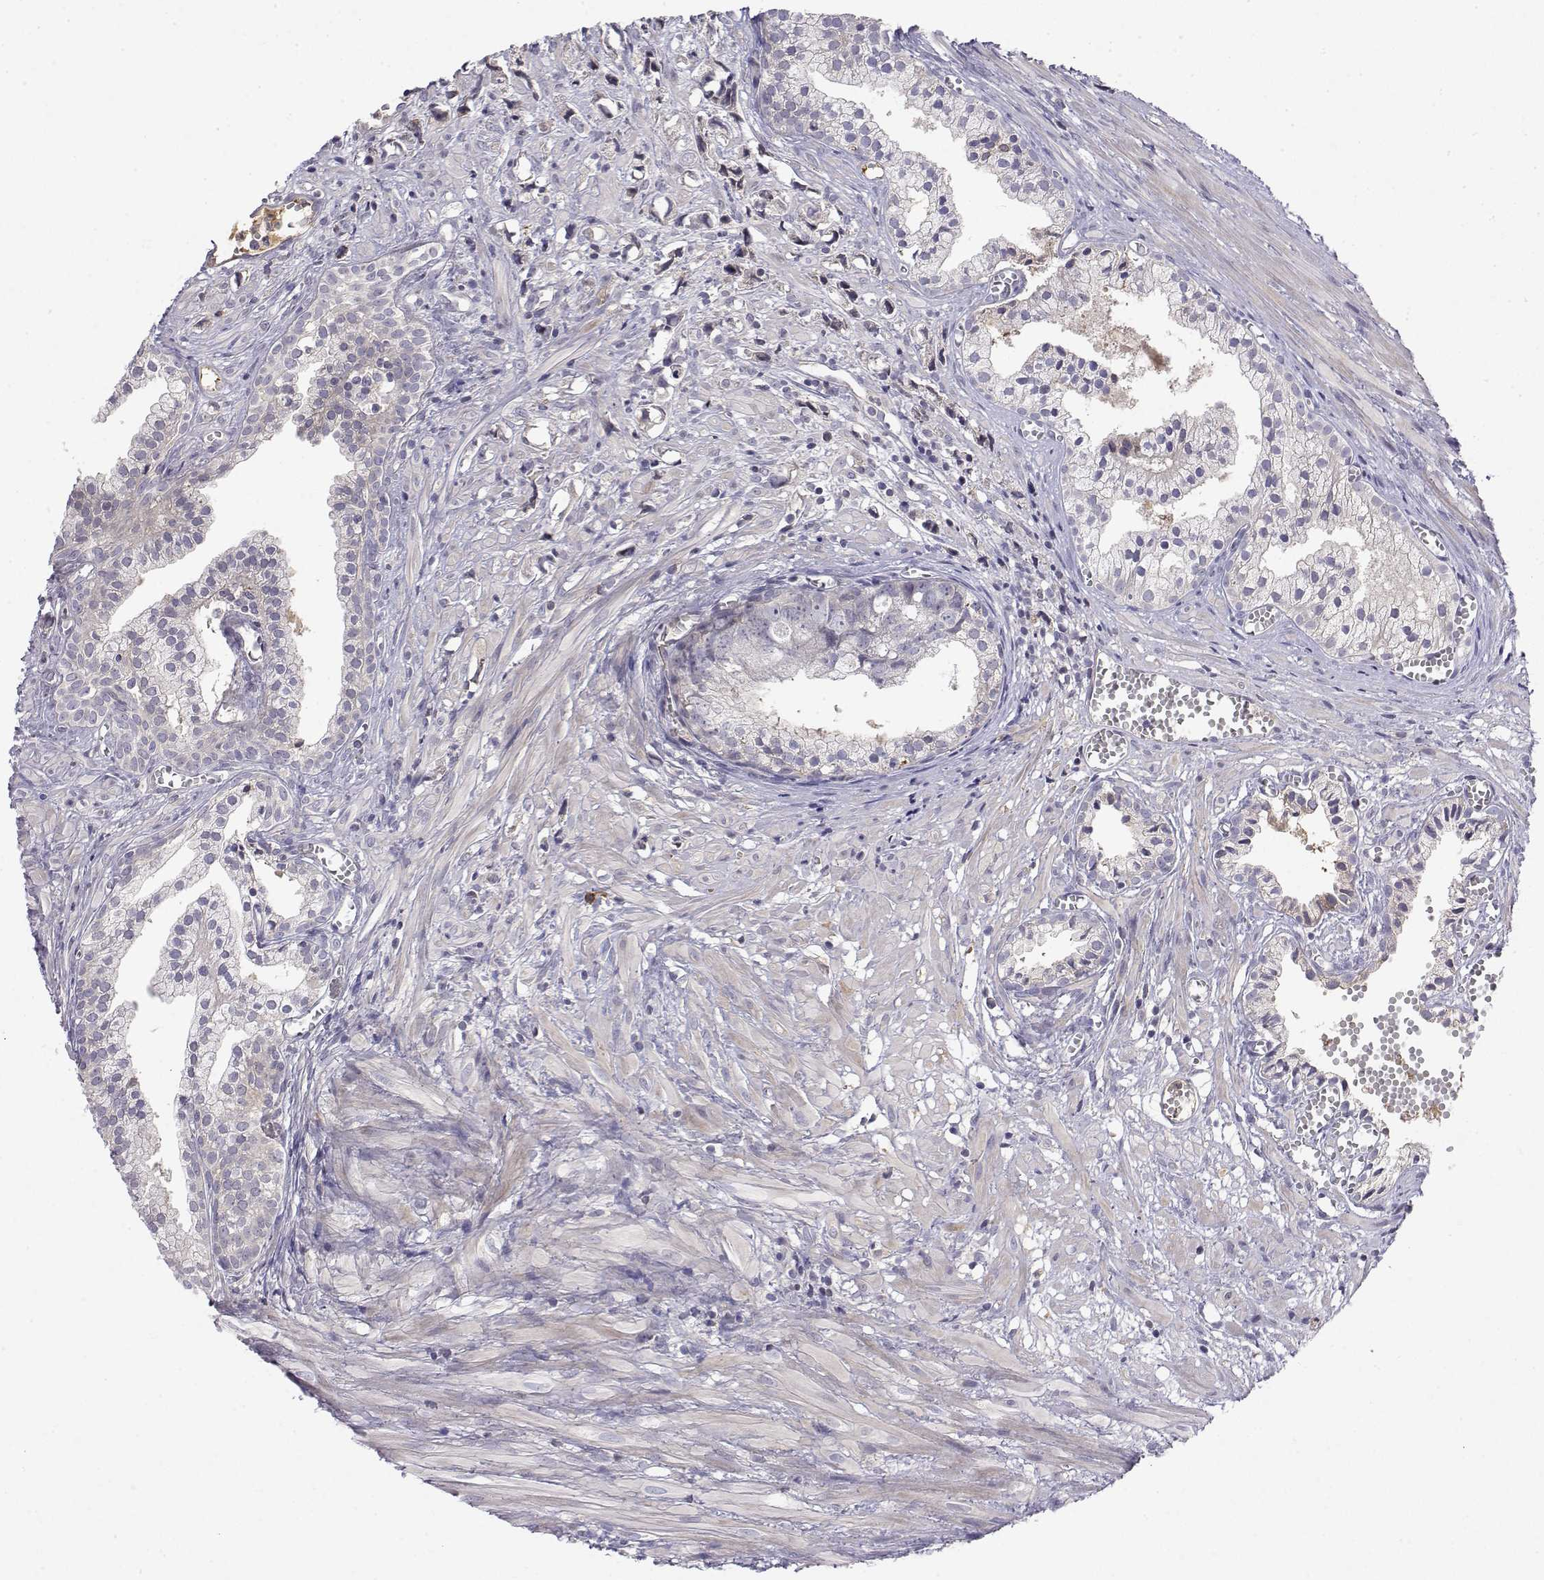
{"staining": {"intensity": "negative", "quantity": "none", "location": "none"}, "tissue": "prostate cancer", "cell_type": "Tumor cells", "image_type": "cancer", "snomed": [{"axis": "morphology", "description": "Adenocarcinoma, High grade"}, {"axis": "topography", "description": "Prostate"}], "caption": "DAB immunohistochemical staining of human prostate adenocarcinoma (high-grade) exhibits no significant expression in tumor cells. (DAB IHC, high magnification).", "gene": "IGFBP4", "patient": {"sex": "male", "age": 58}}